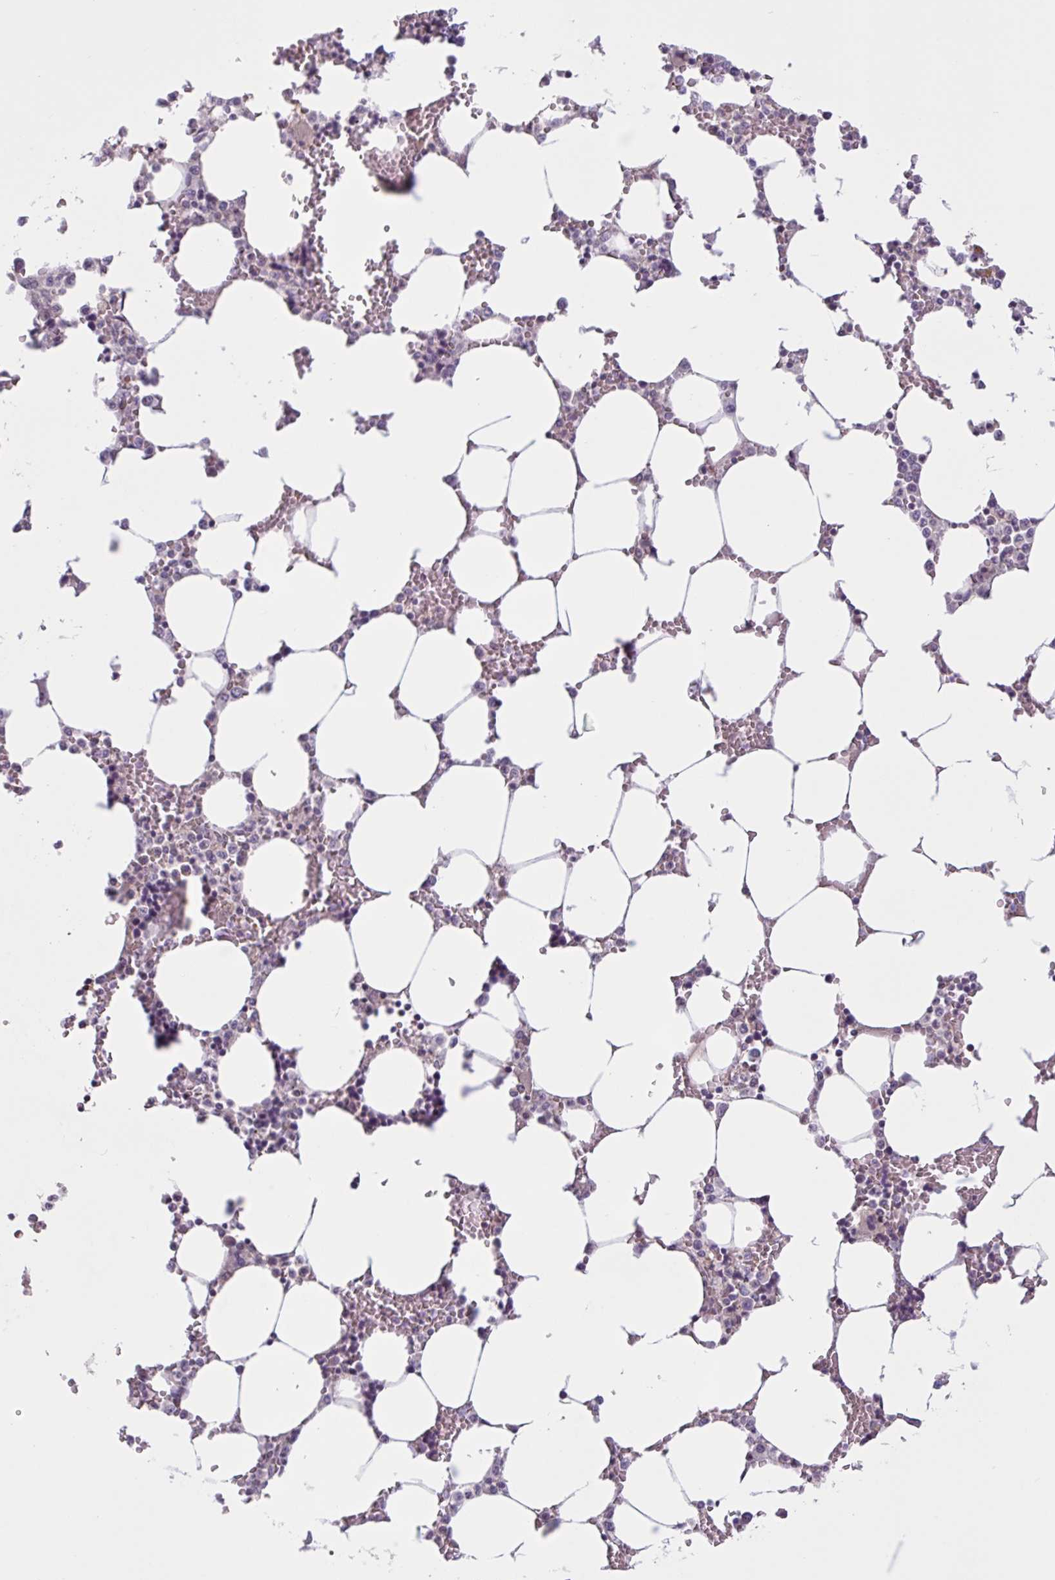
{"staining": {"intensity": "negative", "quantity": "none", "location": "none"}, "tissue": "bone marrow", "cell_type": "Hematopoietic cells", "image_type": "normal", "snomed": [{"axis": "morphology", "description": "Normal tissue, NOS"}, {"axis": "topography", "description": "Bone marrow"}], "caption": "Bone marrow stained for a protein using IHC shows no expression hematopoietic cells.", "gene": "ENSG00000281613", "patient": {"sex": "male", "age": 64}}